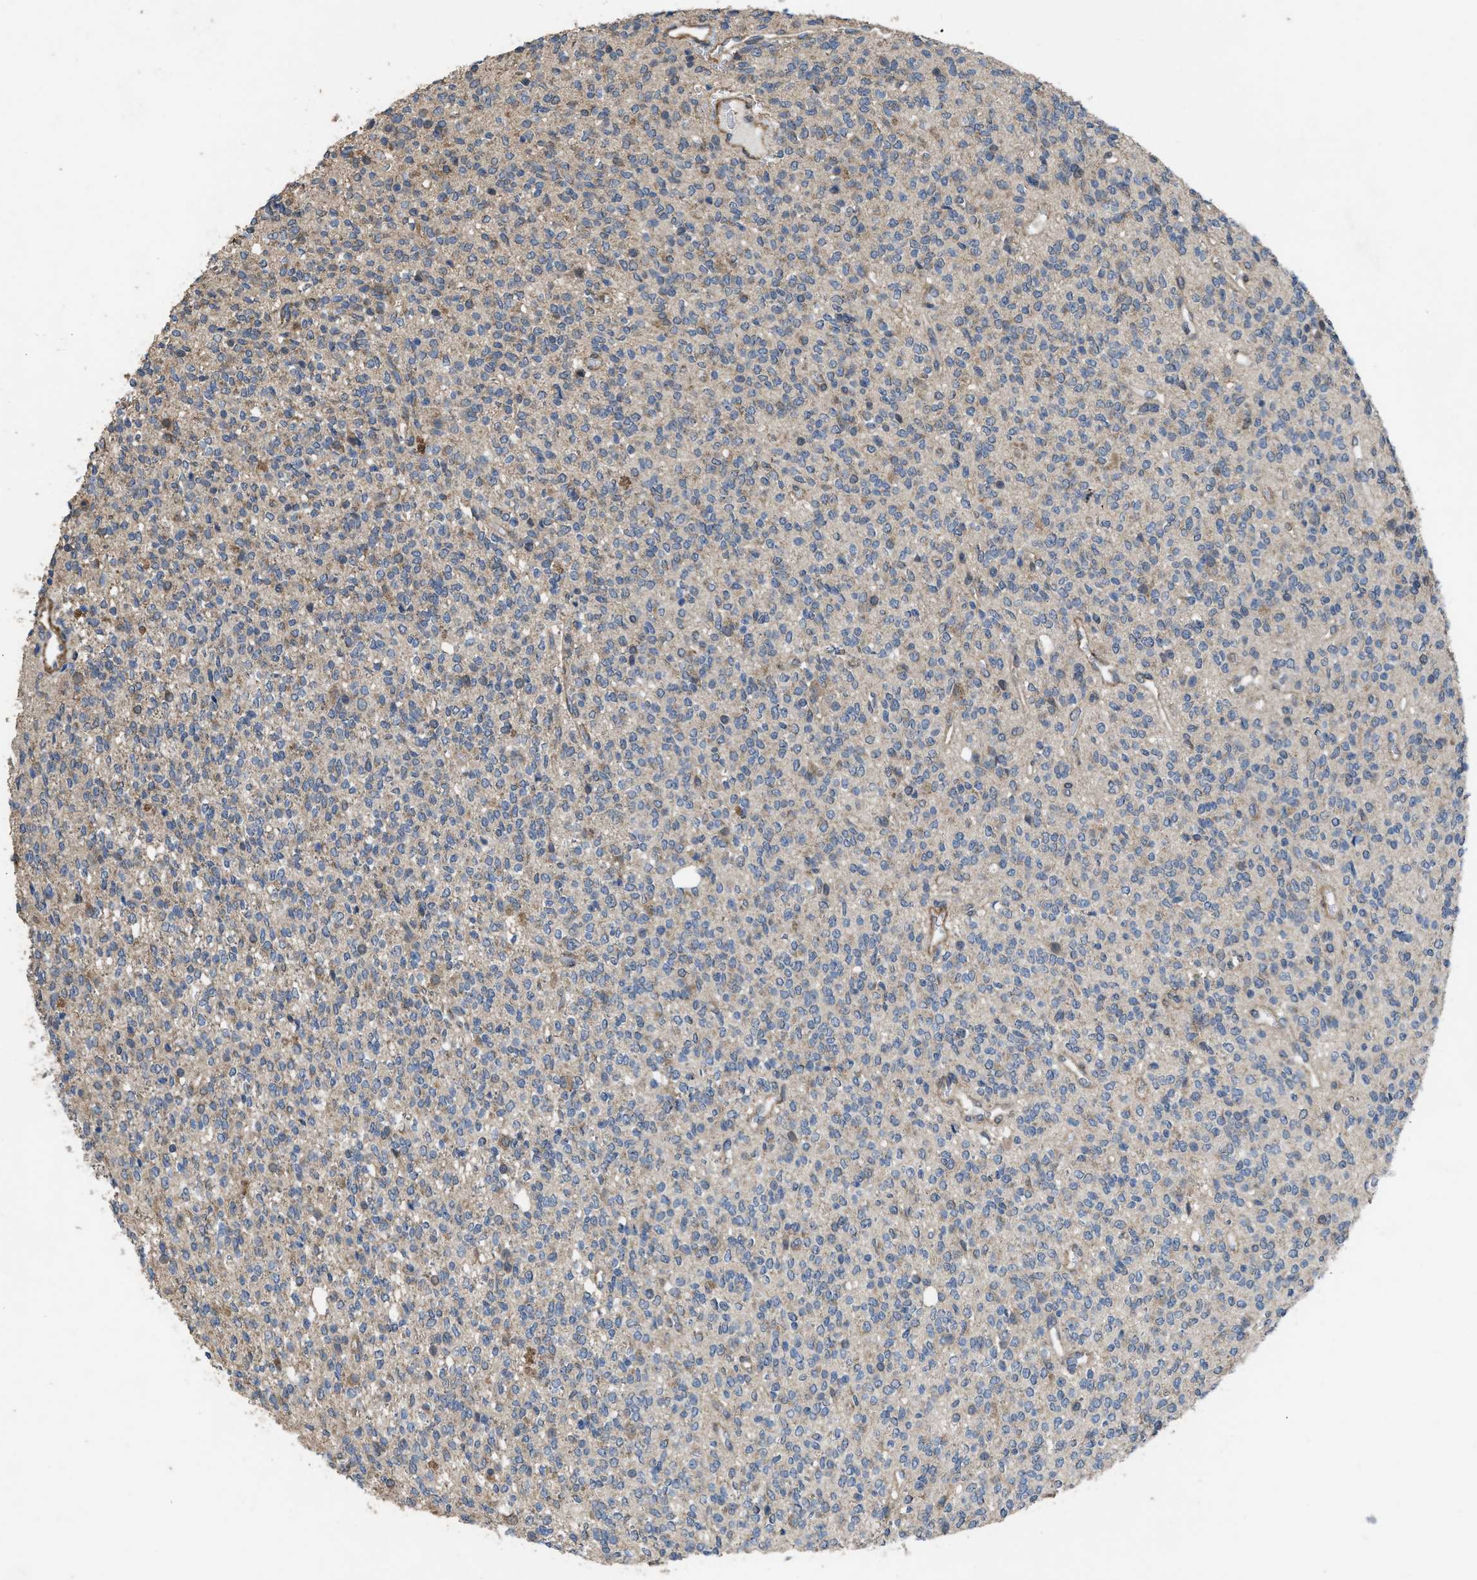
{"staining": {"intensity": "weak", "quantity": "<25%", "location": "cytoplasmic/membranous"}, "tissue": "glioma", "cell_type": "Tumor cells", "image_type": "cancer", "snomed": [{"axis": "morphology", "description": "Glioma, malignant, High grade"}, {"axis": "topography", "description": "Brain"}], "caption": "Immunohistochemistry image of glioma stained for a protein (brown), which reveals no expression in tumor cells.", "gene": "ARL6", "patient": {"sex": "male", "age": 34}}